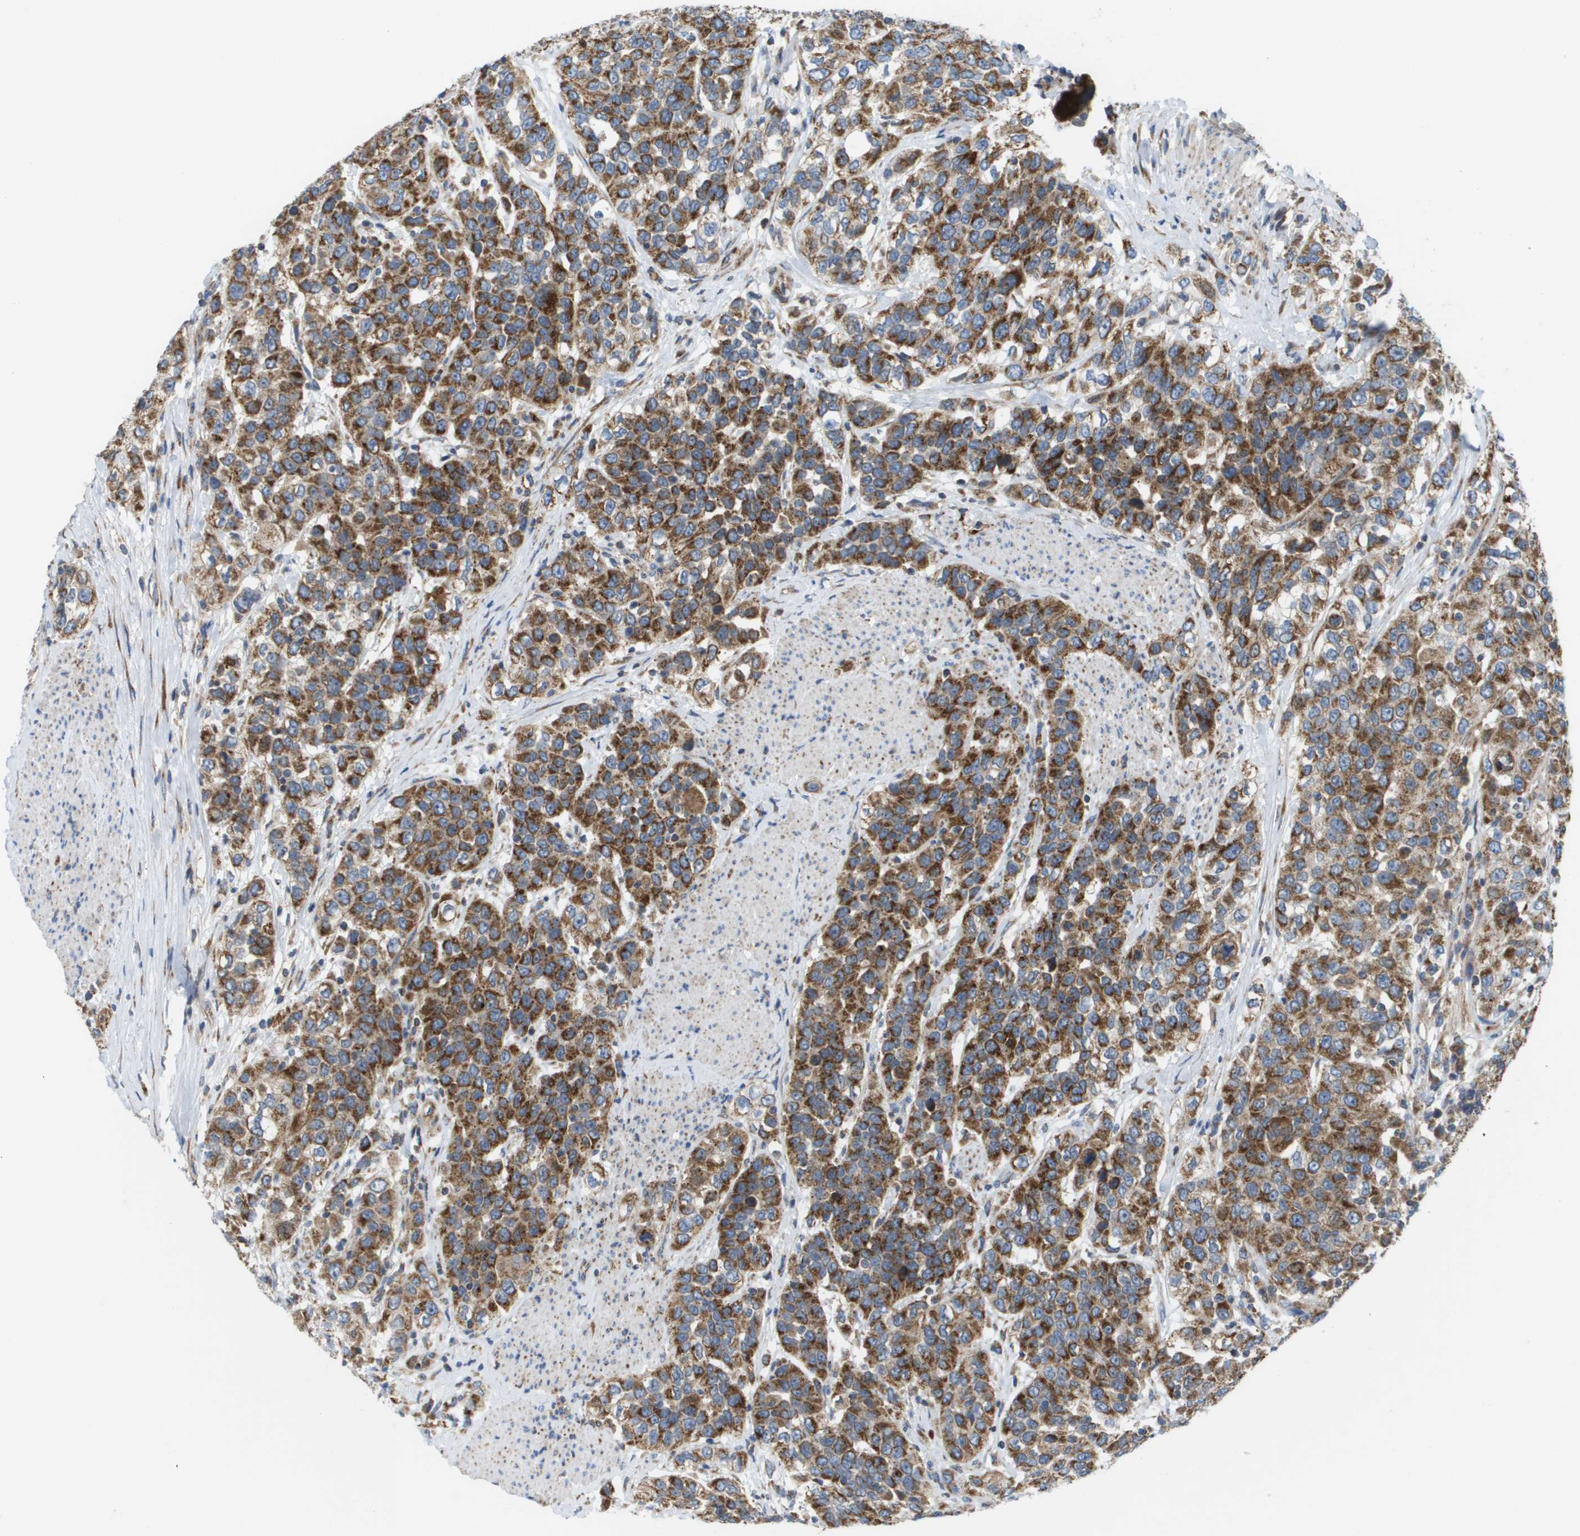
{"staining": {"intensity": "strong", "quantity": ">75%", "location": "cytoplasmic/membranous"}, "tissue": "urothelial cancer", "cell_type": "Tumor cells", "image_type": "cancer", "snomed": [{"axis": "morphology", "description": "Urothelial carcinoma, High grade"}, {"axis": "topography", "description": "Urinary bladder"}], "caption": "High-grade urothelial carcinoma stained with DAB IHC shows high levels of strong cytoplasmic/membranous expression in about >75% of tumor cells. Nuclei are stained in blue.", "gene": "FIS1", "patient": {"sex": "female", "age": 80}}